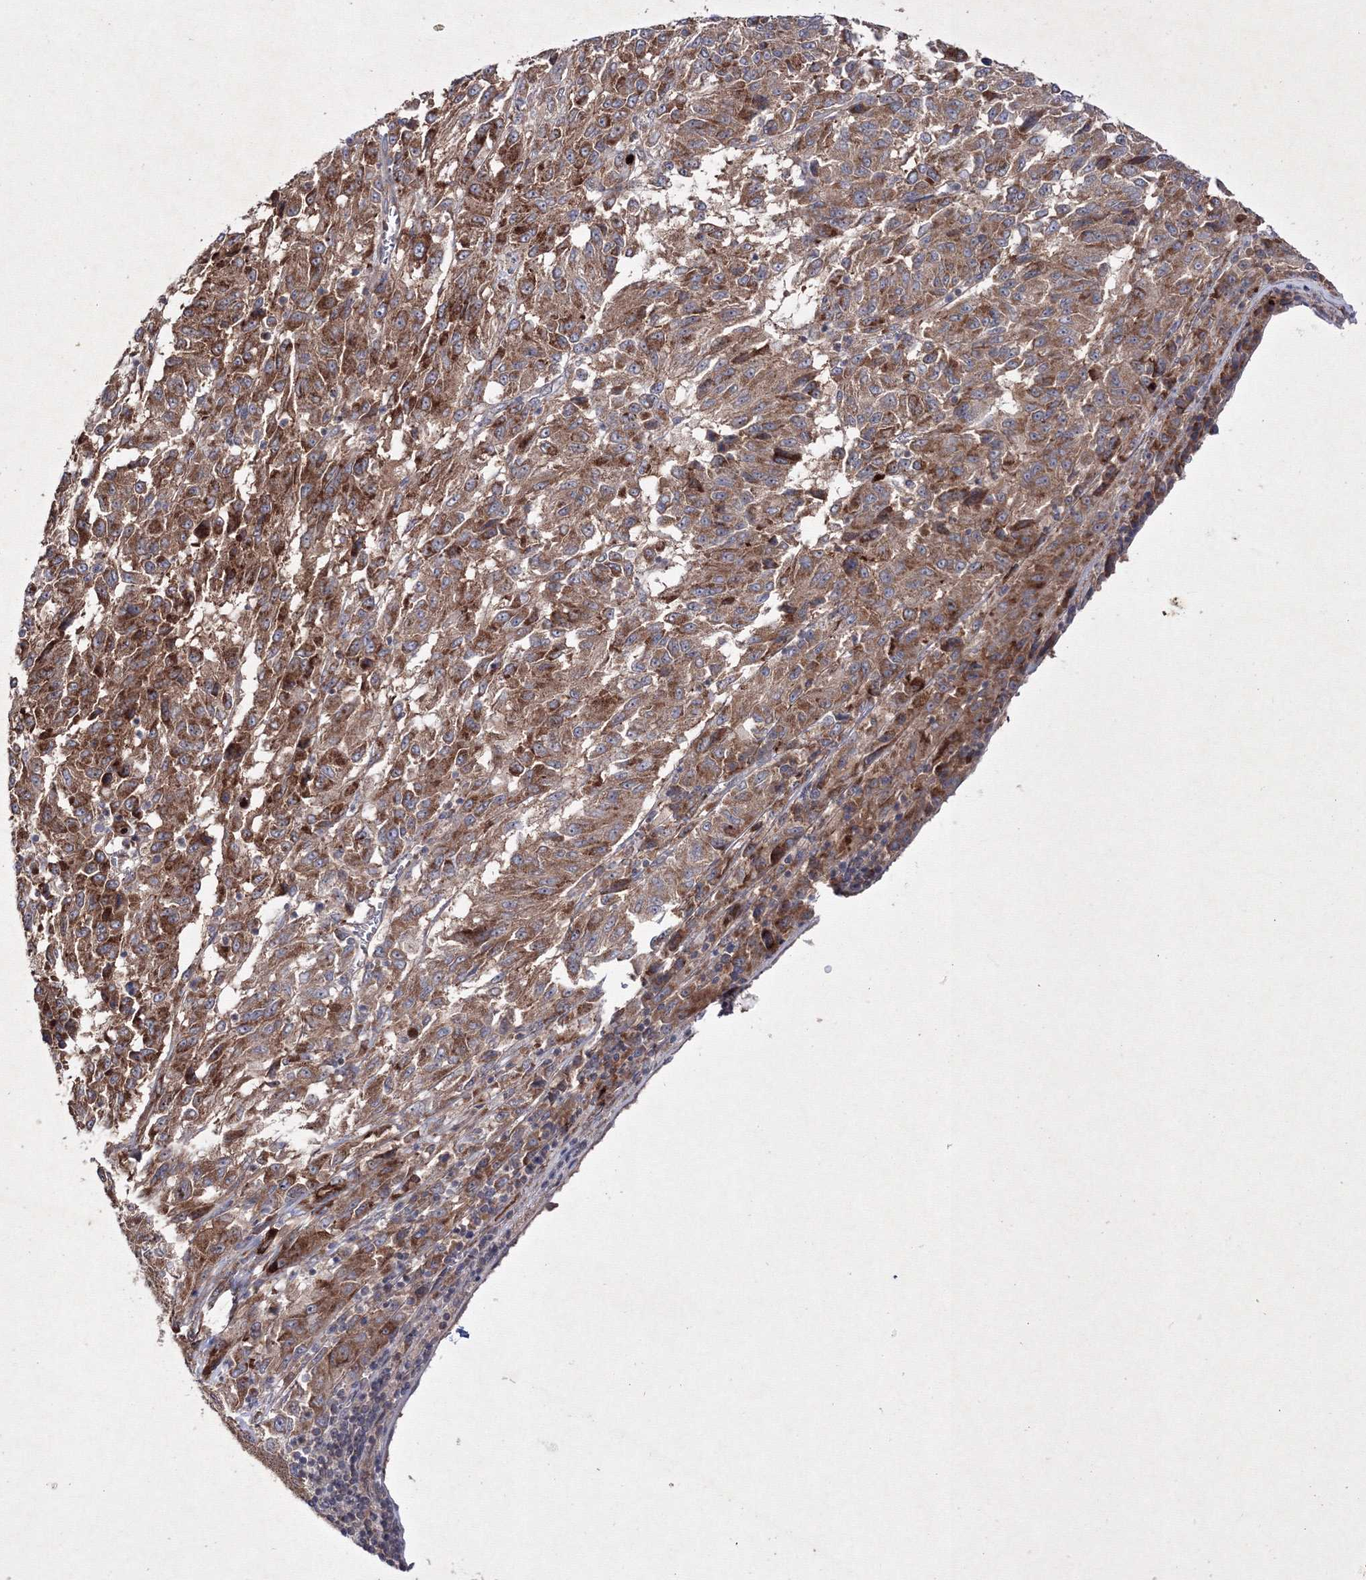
{"staining": {"intensity": "strong", "quantity": "25%-75%", "location": "cytoplasmic/membranous"}, "tissue": "melanoma", "cell_type": "Tumor cells", "image_type": "cancer", "snomed": [{"axis": "morphology", "description": "Malignant melanoma, Metastatic site"}, {"axis": "topography", "description": "Lung"}], "caption": "A brown stain labels strong cytoplasmic/membranous staining of a protein in human melanoma tumor cells.", "gene": "GFM1", "patient": {"sex": "male", "age": 64}}